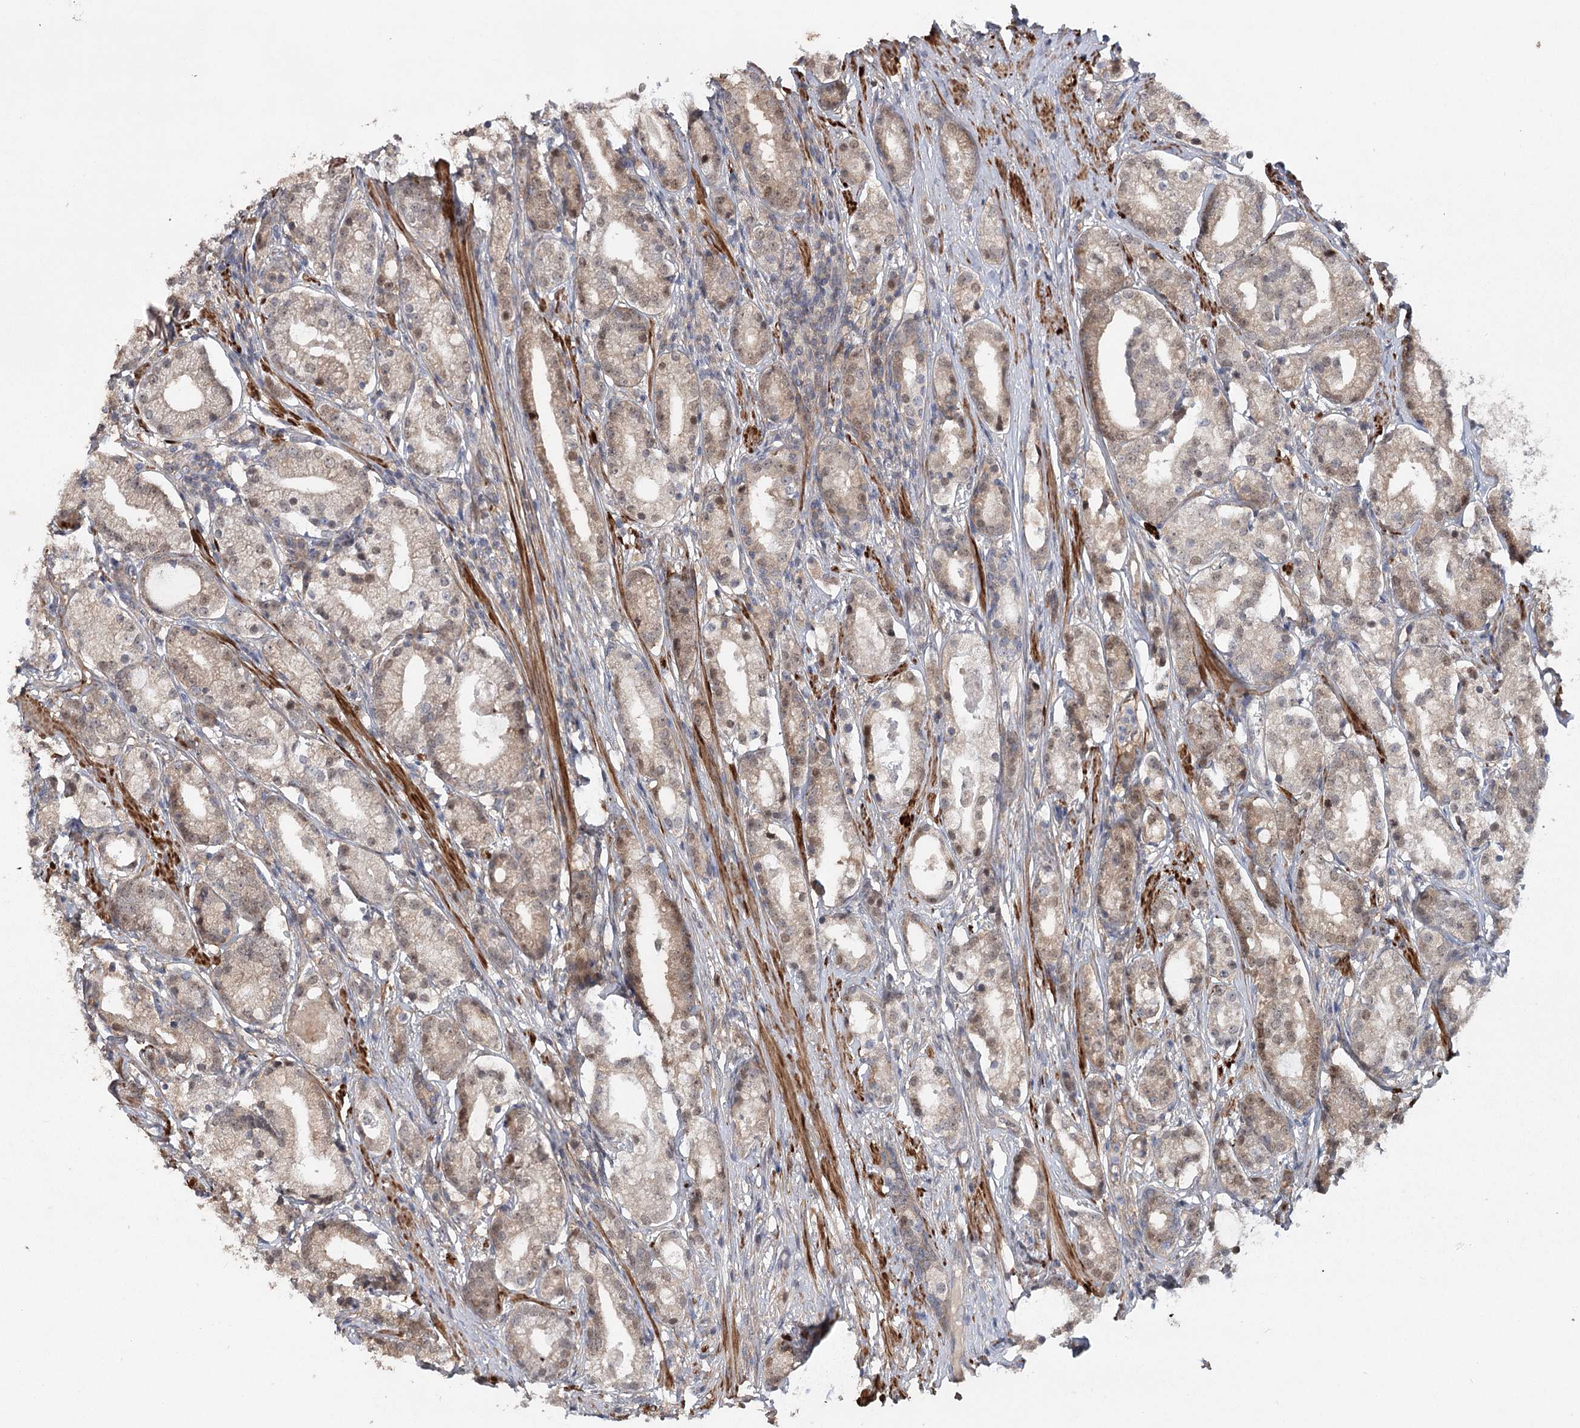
{"staining": {"intensity": "weak", "quantity": "25%-75%", "location": "cytoplasmic/membranous"}, "tissue": "prostate cancer", "cell_type": "Tumor cells", "image_type": "cancer", "snomed": [{"axis": "morphology", "description": "Adenocarcinoma, High grade"}, {"axis": "topography", "description": "Prostate"}], "caption": "Prostate cancer stained for a protein (brown) reveals weak cytoplasmic/membranous positive positivity in approximately 25%-75% of tumor cells.", "gene": "MAP3K13", "patient": {"sex": "male", "age": 69}}